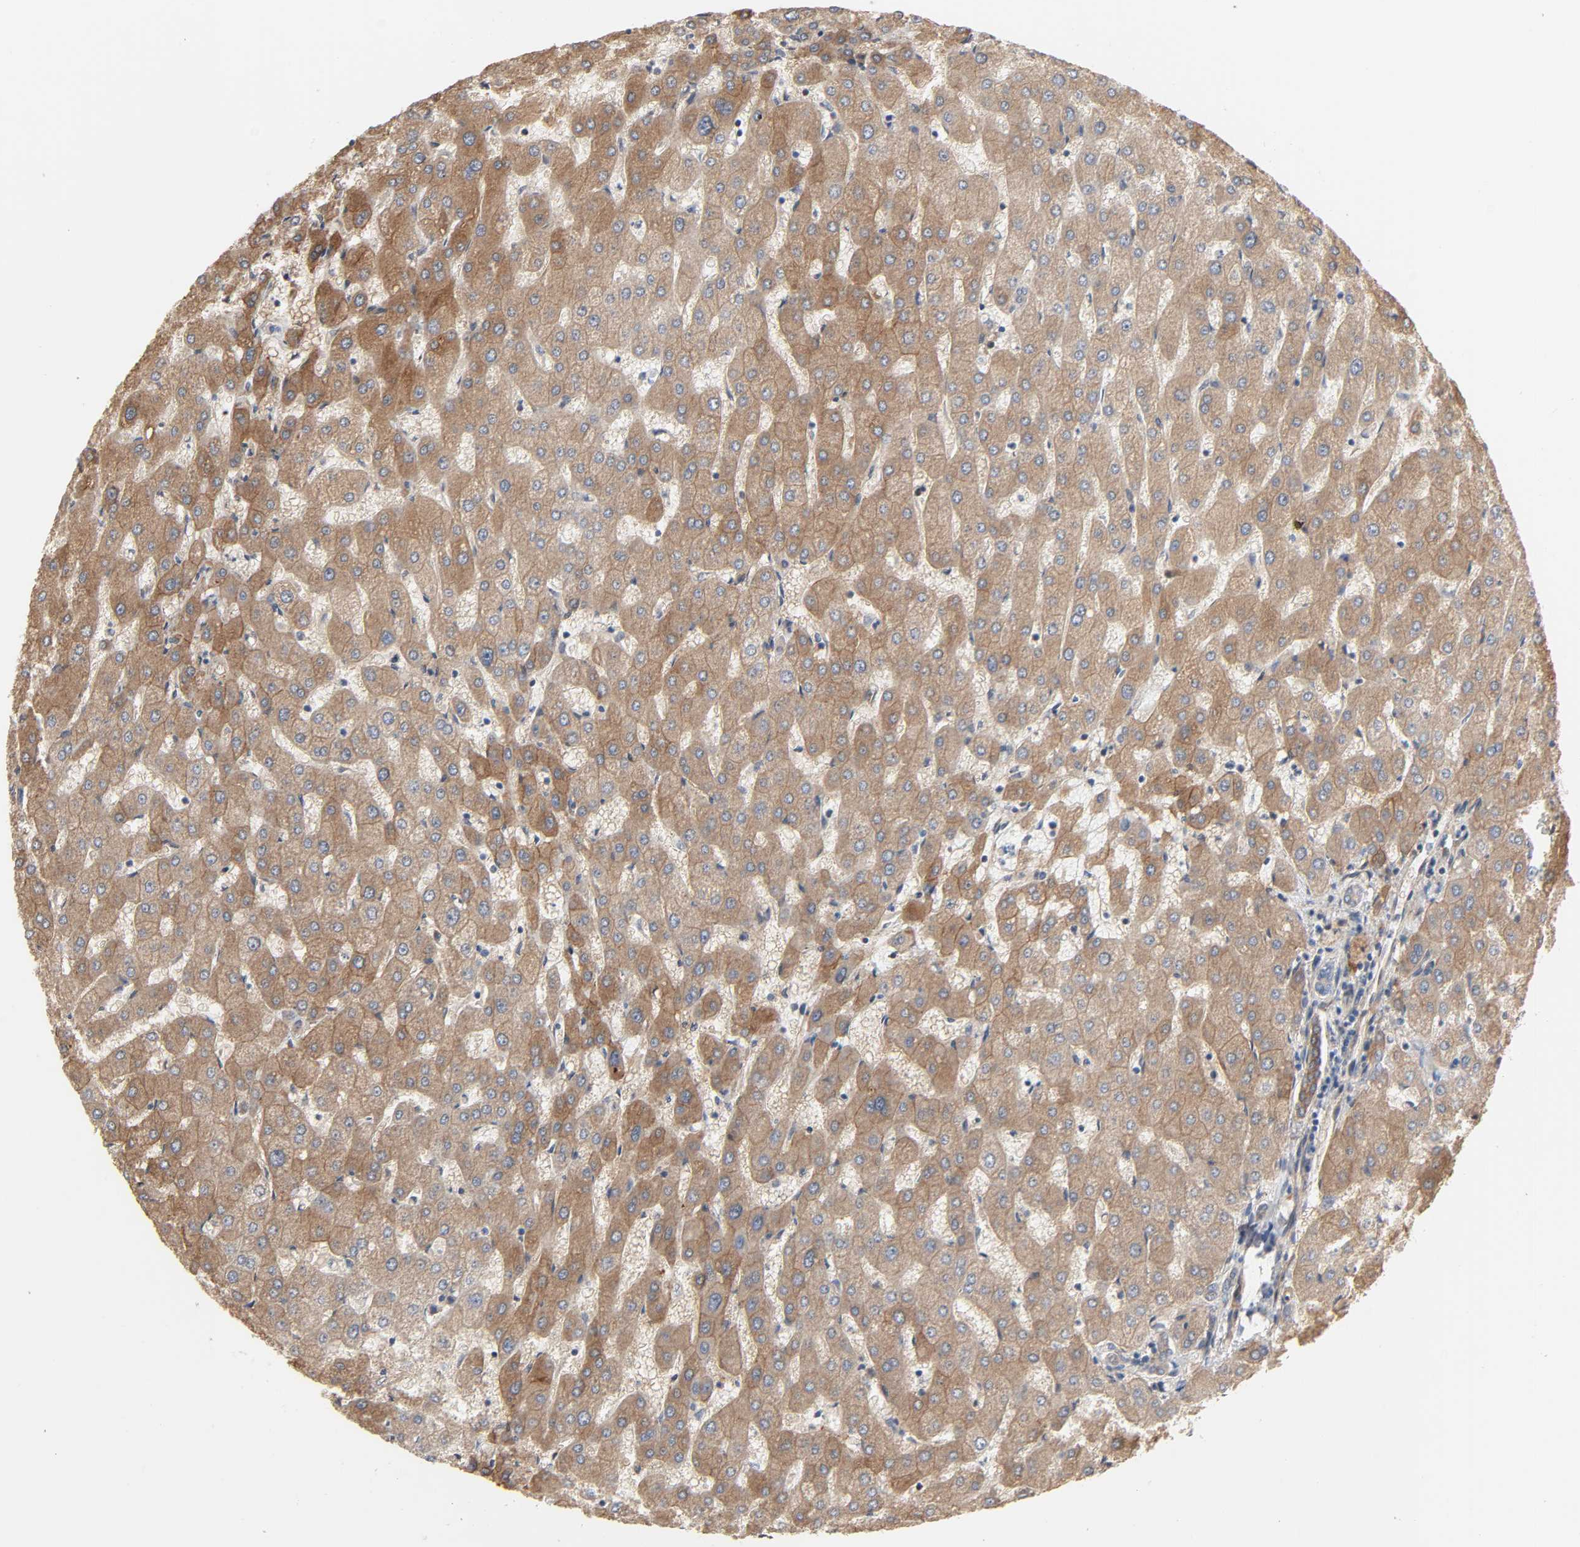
{"staining": {"intensity": "moderate", "quantity": ">75%", "location": "cytoplasmic/membranous"}, "tissue": "liver", "cell_type": "Cholangiocytes", "image_type": "normal", "snomed": [{"axis": "morphology", "description": "Normal tissue, NOS"}, {"axis": "topography", "description": "Liver"}], "caption": "Immunohistochemical staining of unremarkable human liver exhibits moderate cytoplasmic/membranous protein expression in approximately >75% of cholangiocytes. The protein is stained brown, and the nuclei are stained in blue (DAB IHC with brightfield microscopy, high magnification).", "gene": "NDRG2", "patient": {"sex": "male", "age": 67}}